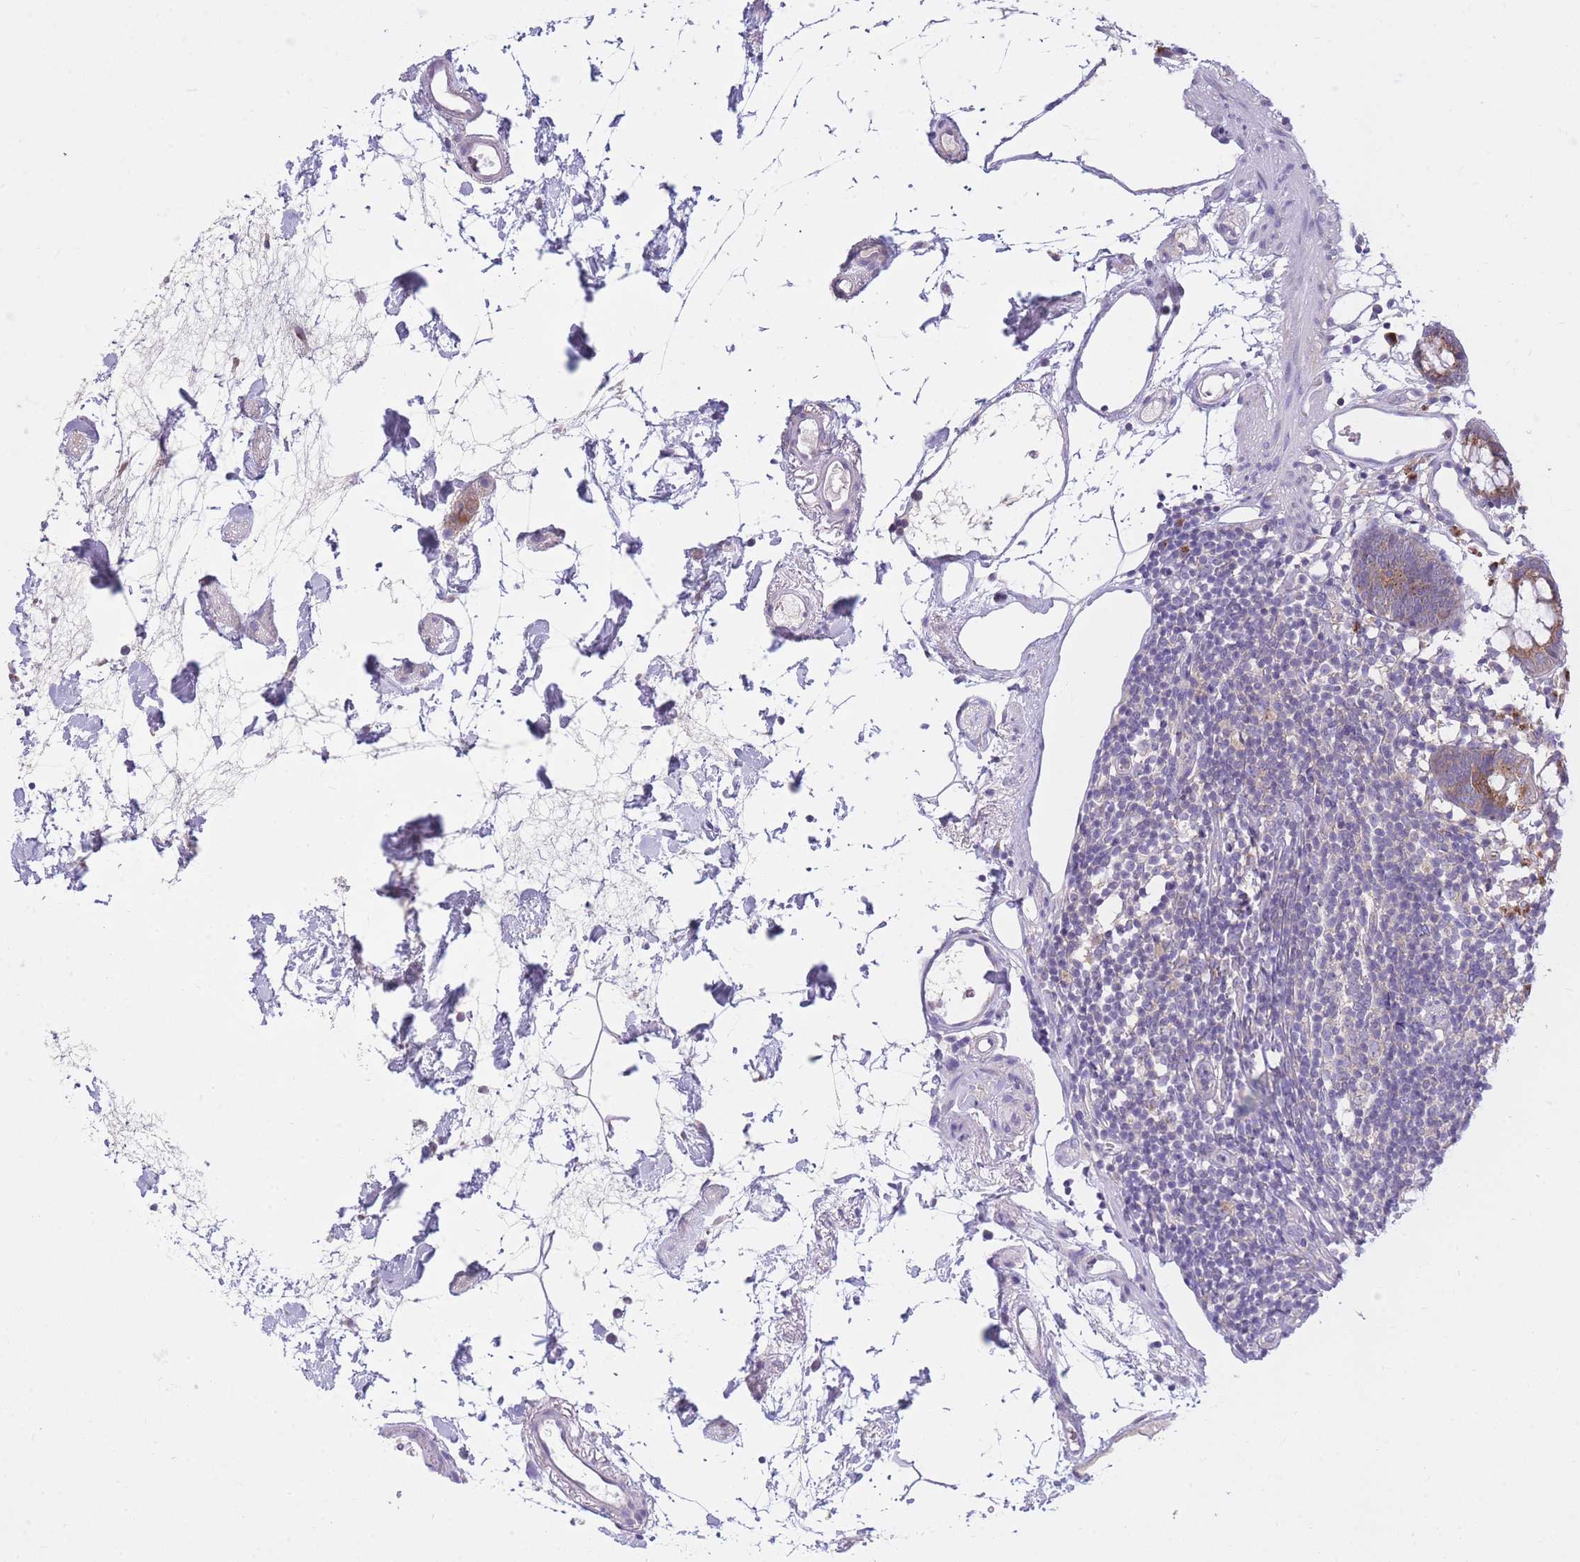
{"staining": {"intensity": "negative", "quantity": "none", "location": "none"}, "tissue": "colon", "cell_type": "Endothelial cells", "image_type": "normal", "snomed": [{"axis": "morphology", "description": "Normal tissue, NOS"}, {"axis": "topography", "description": "Colon"}], "caption": "There is no significant positivity in endothelial cells of colon. (DAB (3,3'-diaminobenzidine) immunohistochemistry with hematoxylin counter stain).", "gene": "COPG1", "patient": {"sex": "female", "age": 84}}